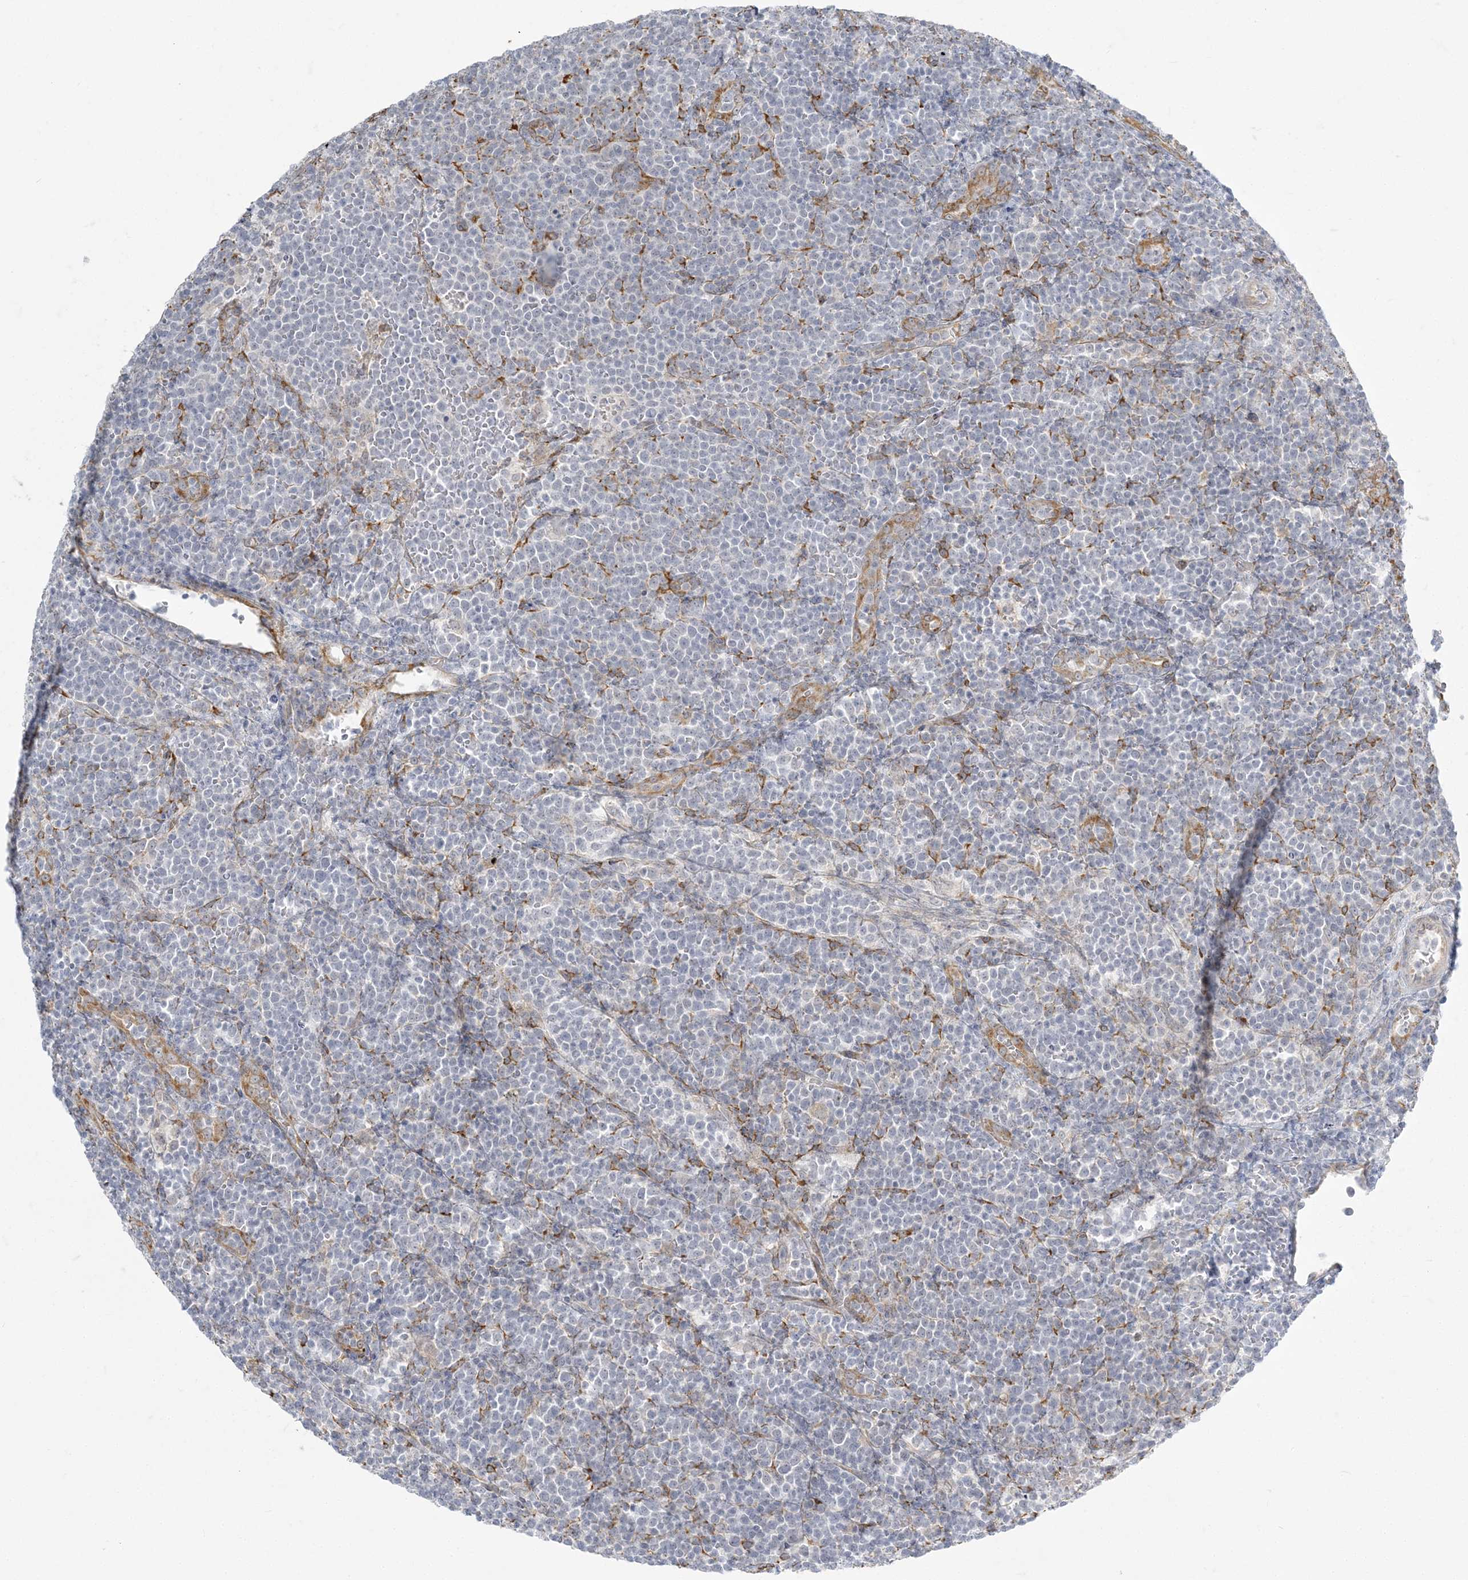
{"staining": {"intensity": "negative", "quantity": "none", "location": "none"}, "tissue": "lymphoma", "cell_type": "Tumor cells", "image_type": "cancer", "snomed": [{"axis": "morphology", "description": "Malignant lymphoma, non-Hodgkin's type, High grade"}, {"axis": "topography", "description": "Lymph node"}], "caption": "Lymphoma was stained to show a protein in brown. There is no significant positivity in tumor cells. The staining was performed using DAB to visualize the protein expression in brown, while the nuclei were stained in blue with hematoxylin (Magnification: 20x).", "gene": "ZC3H6", "patient": {"sex": "male", "age": 61}}